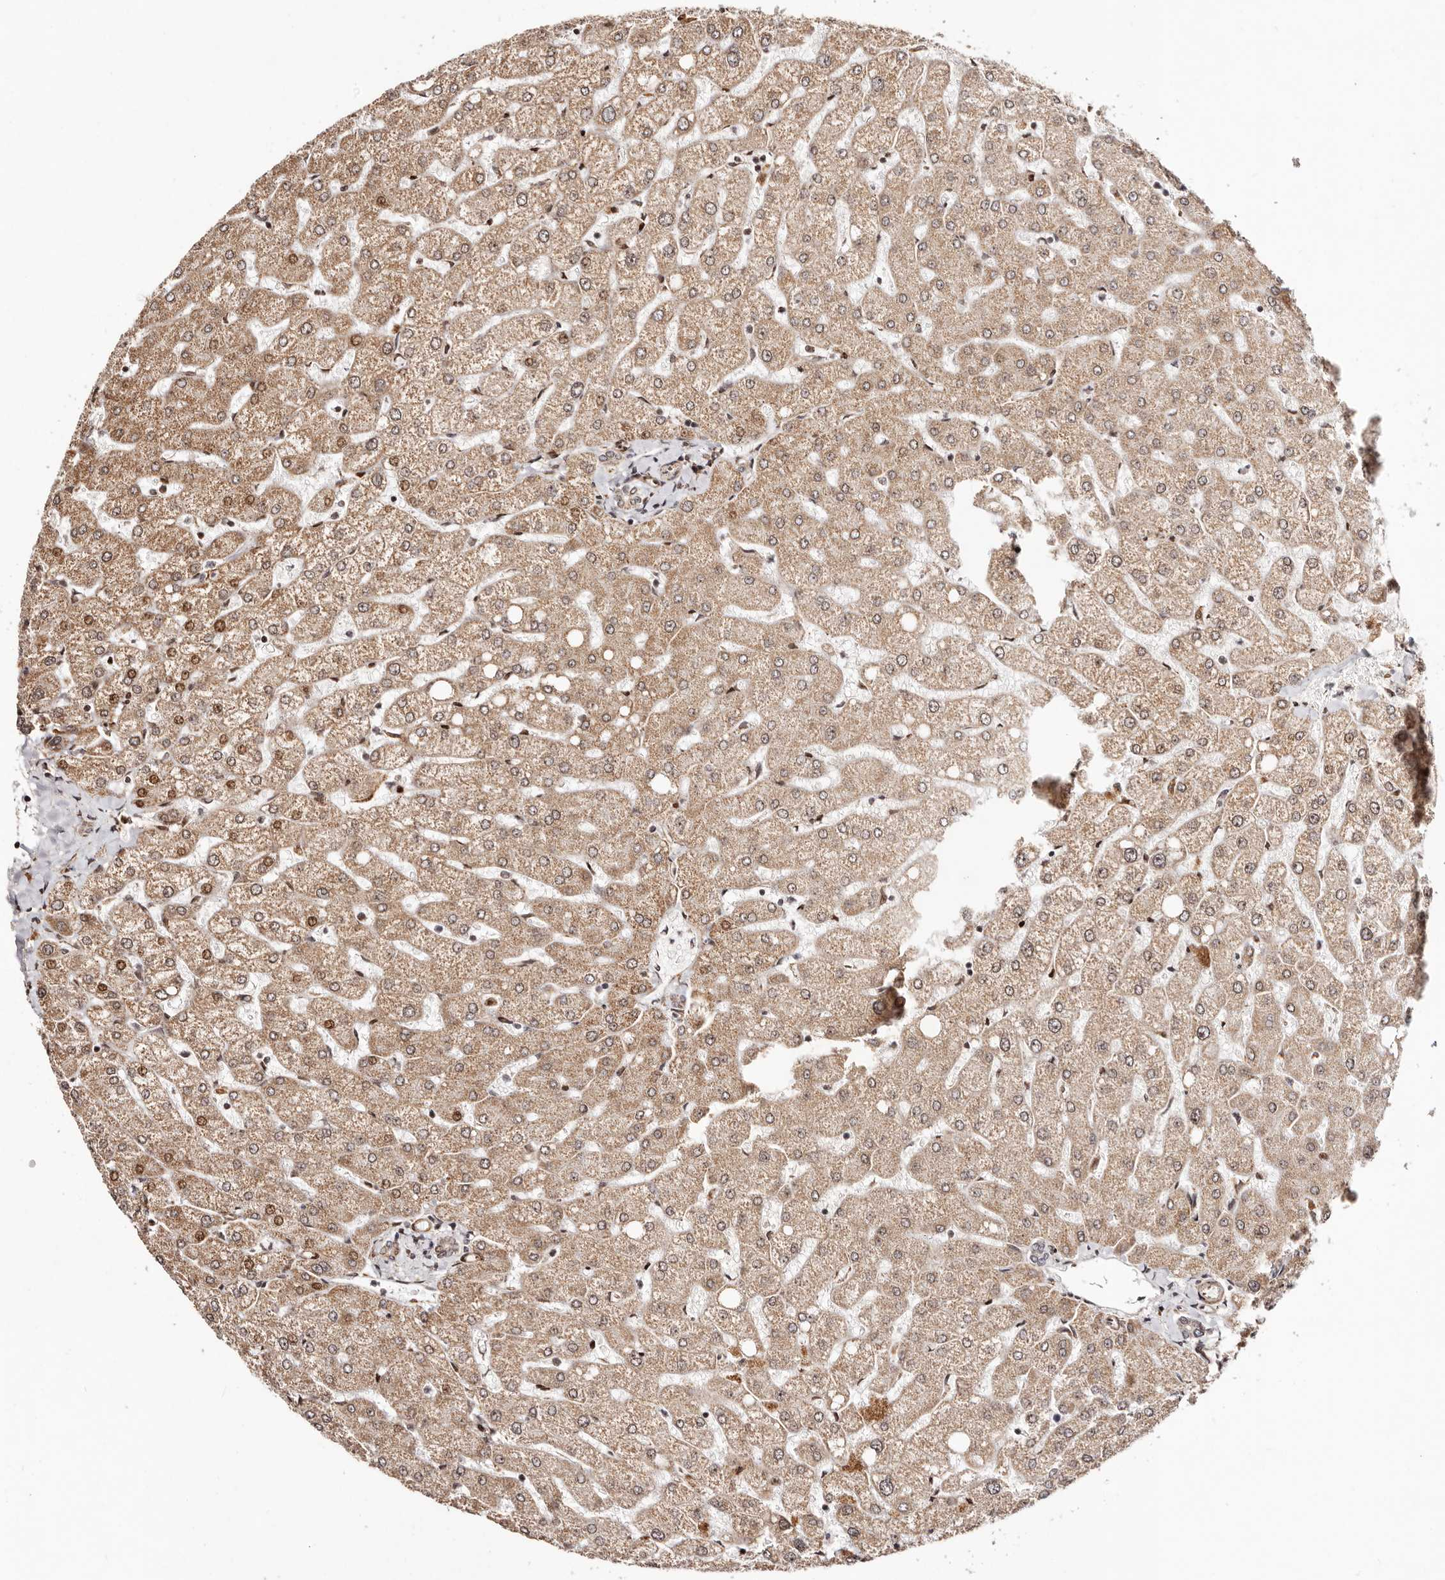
{"staining": {"intensity": "moderate", "quantity": "25%-75%", "location": "nuclear"}, "tissue": "liver", "cell_type": "Cholangiocytes", "image_type": "normal", "snomed": [{"axis": "morphology", "description": "Normal tissue, NOS"}, {"axis": "topography", "description": "Liver"}], "caption": "Liver stained for a protein (brown) reveals moderate nuclear positive positivity in approximately 25%-75% of cholangiocytes.", "gene": "HIVEP3", "patient": {"sex": "female", "age": 54}}